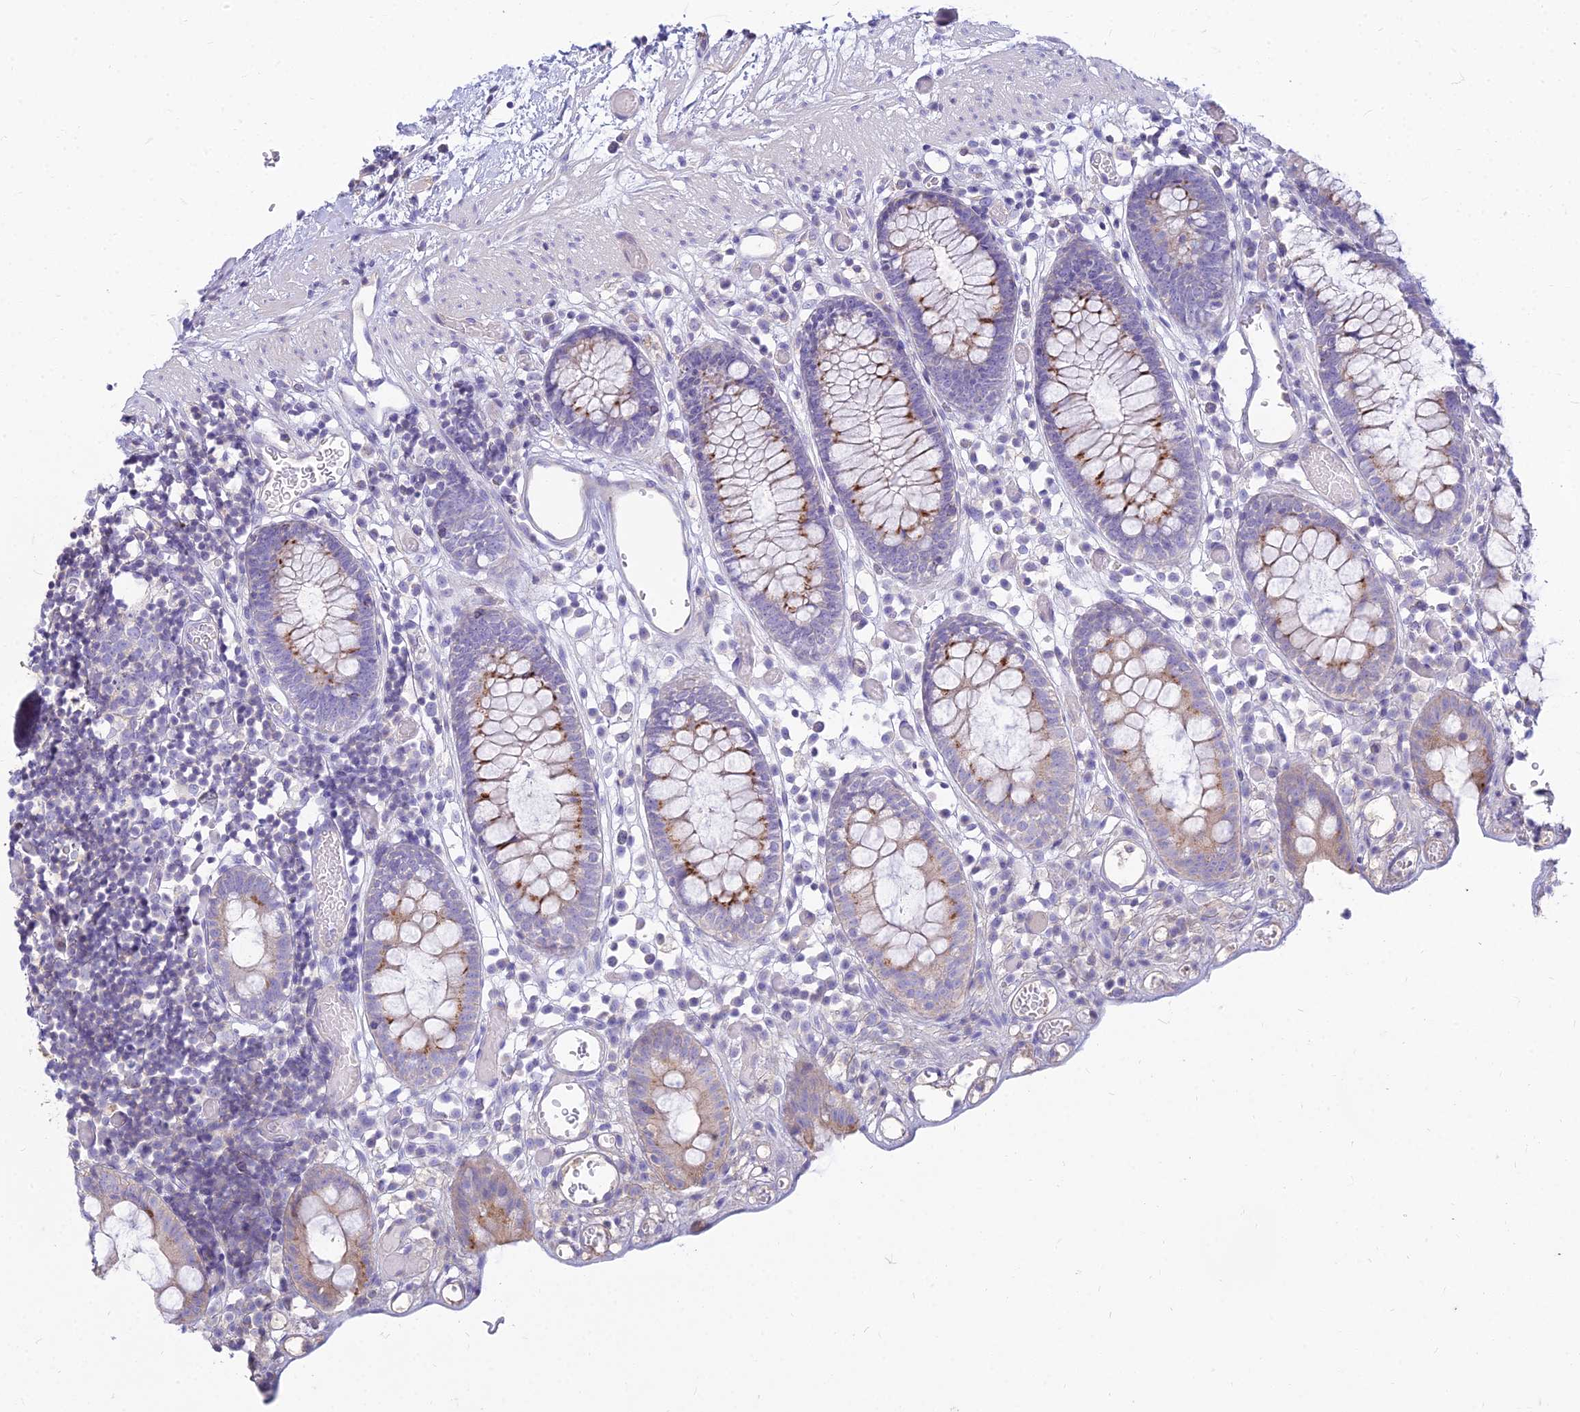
{"staining": {"intensity": "weak", "quantity": ">75%", "location": "cytoplasmic/membranous"}, "tissue": "colon", "cell_type": "Endothelial cells", "image_type": "normal", "snomed": [{"axis": "morphology", "description": "Normal tissue, NOS"}, {"axis": "topography", "description": "Colon"}], "caption": "Immunohistochemical staining of unremarkable colon displays >75% levels of weak cytoplasmic/membranous protein expression in approximately >75% of endothelial cells.", "gene": "SMIM24", "patient": {"sex": "male", "age": 14}}